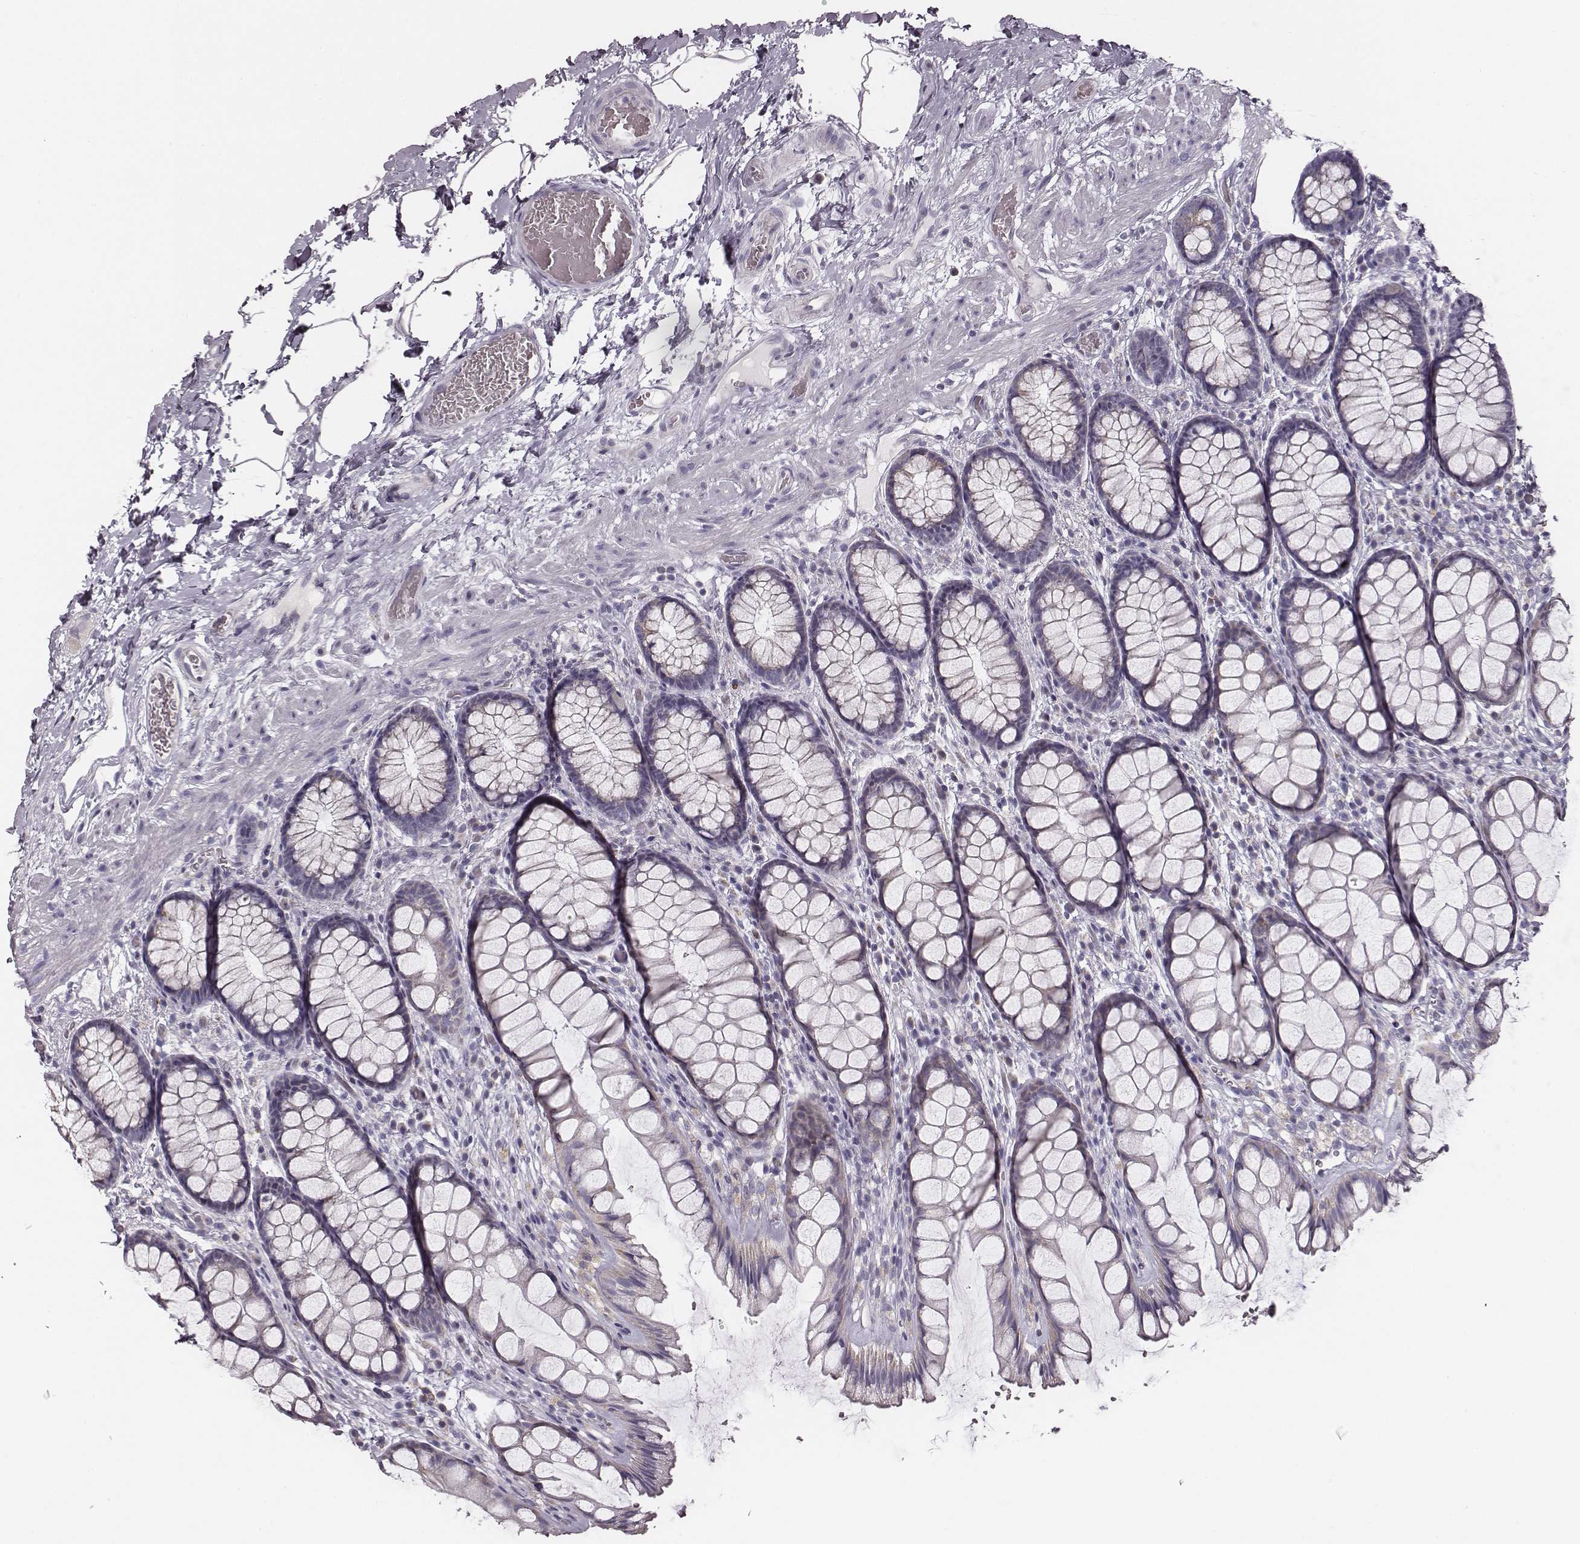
{"staining": {"intensity": "negative", "quantity": "none", "location": "none"}, "tissue": "rectum", "cell_type": "Glandular cells", "image_type": "normal", "snomed": [{"axis": "morphology", "description": "Normal tissue, NOS"}, {"axis": "topography", "description": "Rectum"}], "caption": "Immunohistochemistry (IHC) histopathology image of normal rectum: rectum stained with DAB (3,3'-diaminobenzidine) reveals no significant protein positivity in glandular cells. (Brightfield microscopy of DAB immunohistochemistry at high magnification).", "gene": "UBL4B", "patient": {"sex": "female", "age": 62}}